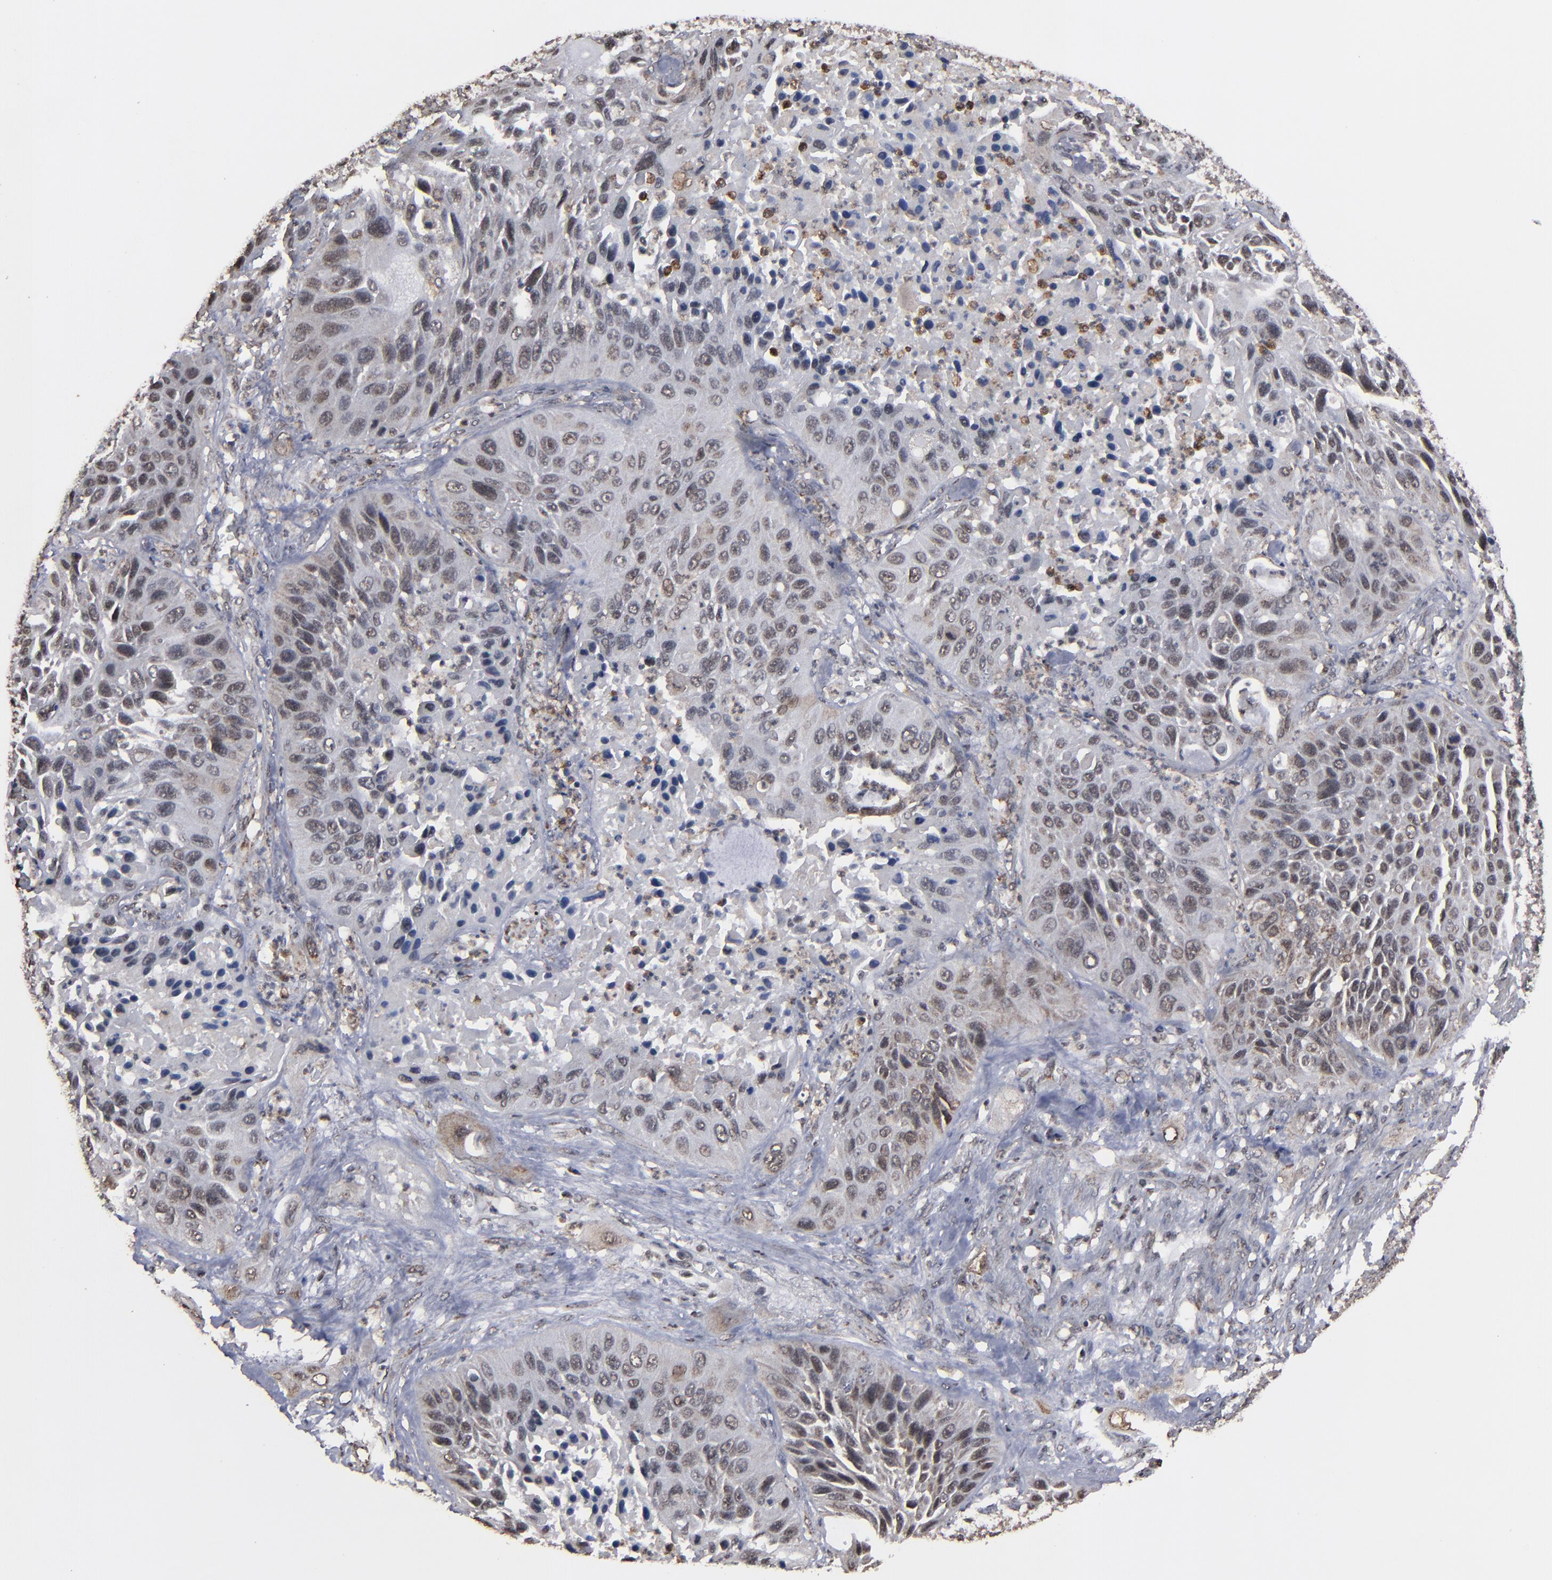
{"staining": {"intensity": "weak", "quantity": "25%-75%", "location": "nuclear"}, "tissue": "lung cancer", "cell_type": "Tumor cells", "image_type": "cancer", "snomed": [{"axis": "morphology", "description": "Squamous cell carcinoma, NOS"}, {"axis": "topography", "description": "Lung"}], "caption": "Brown immunohistochemical staining in human lung cancer (squamous cell carcinoma) displays weak nuclear positivity in approximately 25%-75% of tumor cells.", "gene": "BNIP3", "patient": {"sex": "female", "age": 76}}